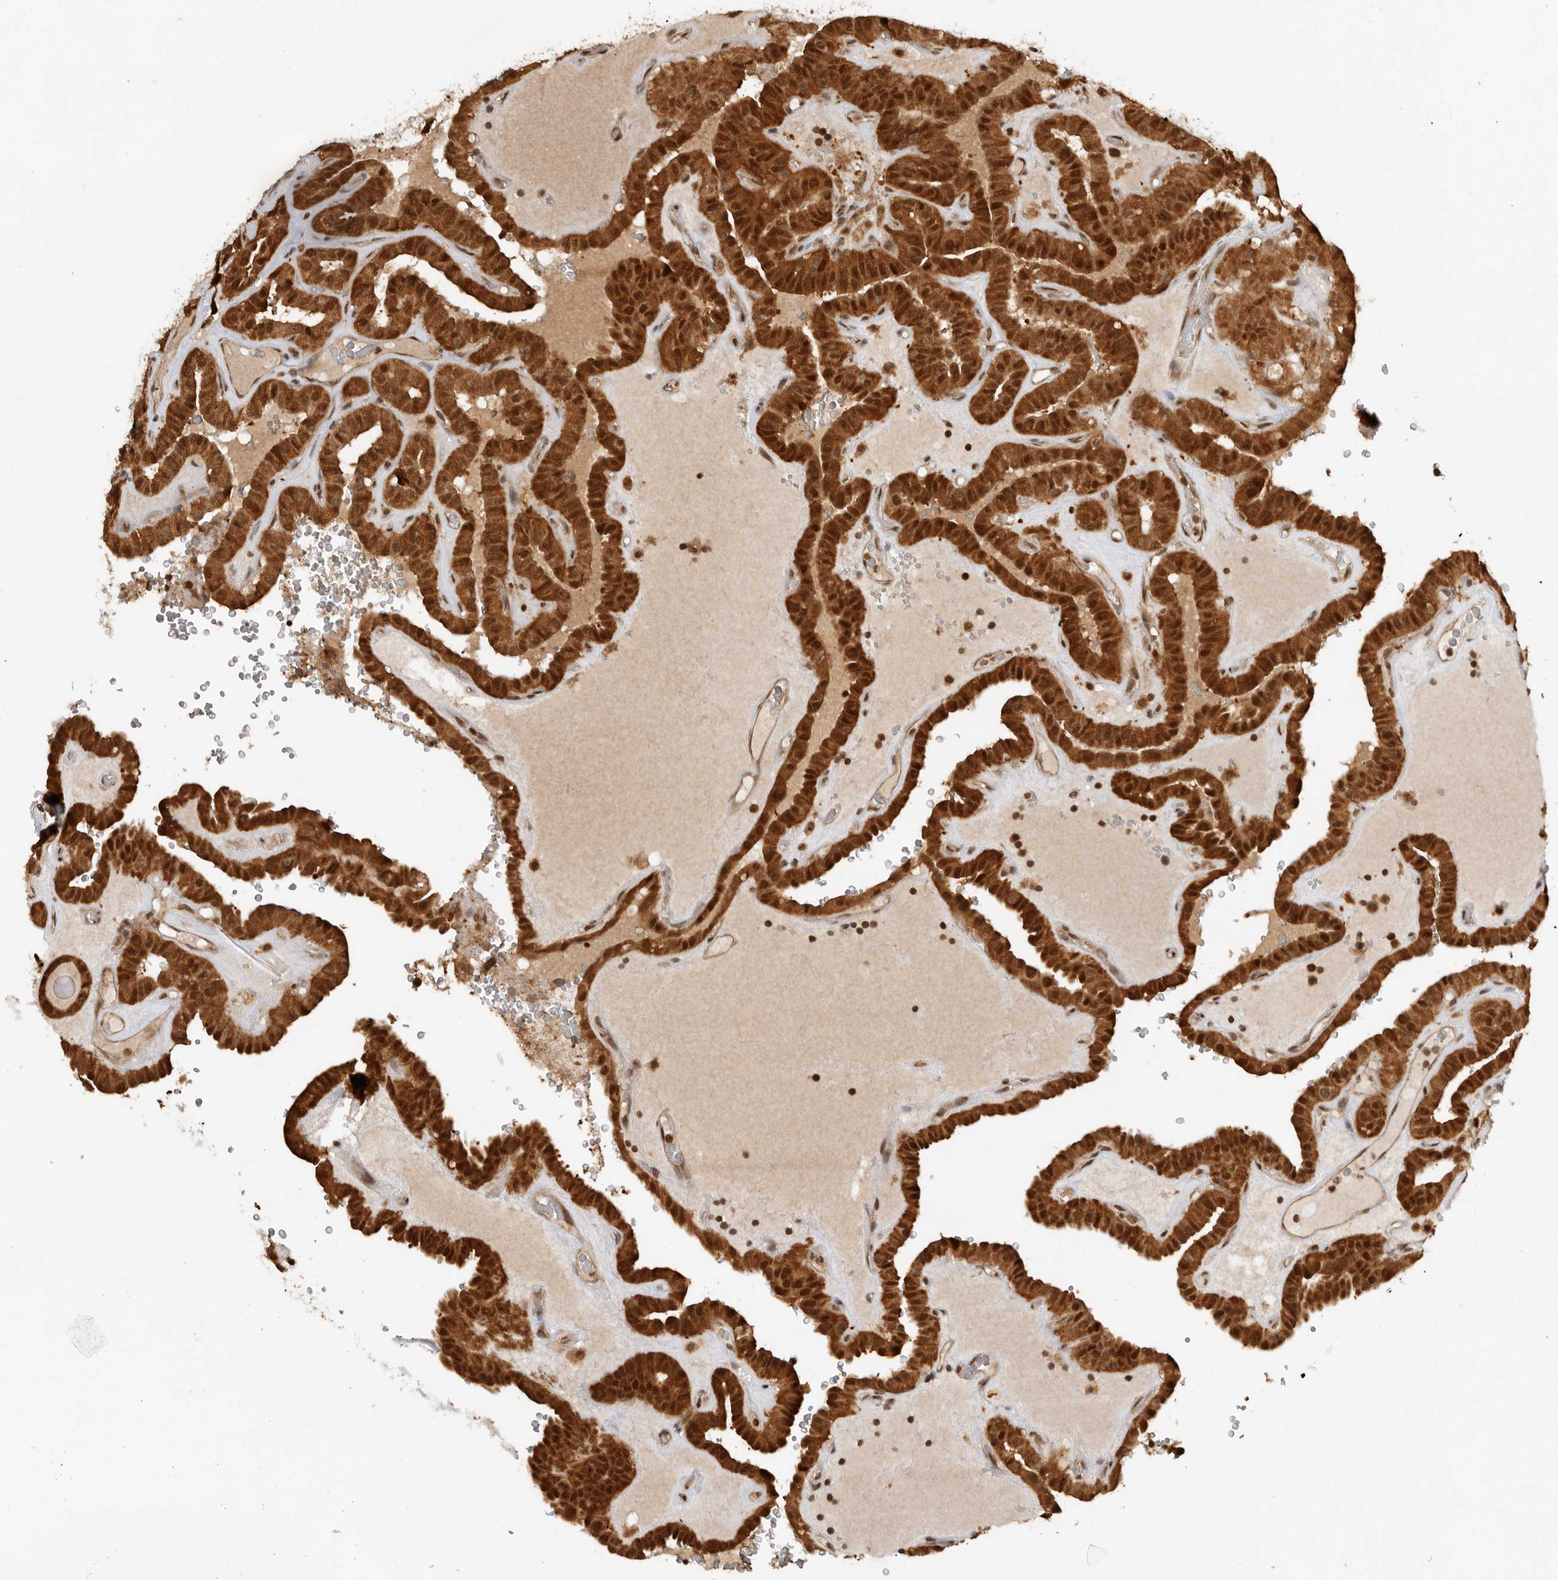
{"staining": {"intensity": "strong", "quantity": ">75%", "location": "cytoplasmic/membranous,nuclear"}, "tissue": "thyroid cancer", "cell_type": "Tumor cells", "image_type": "cancer", "snomed": [{"axis": "morphology", "description": "Papillary adenocarcinoma, NOS"}, {"axis": "topography", "description": "Thyroid gland"}], "caption": "Thyroid cancer (papillary adenocarcinoma) stained with a protein marker demonstrates strong staining in tumor cells.", "gene": "ADPRS", "patient": {"sex": "male", "age": 77}}